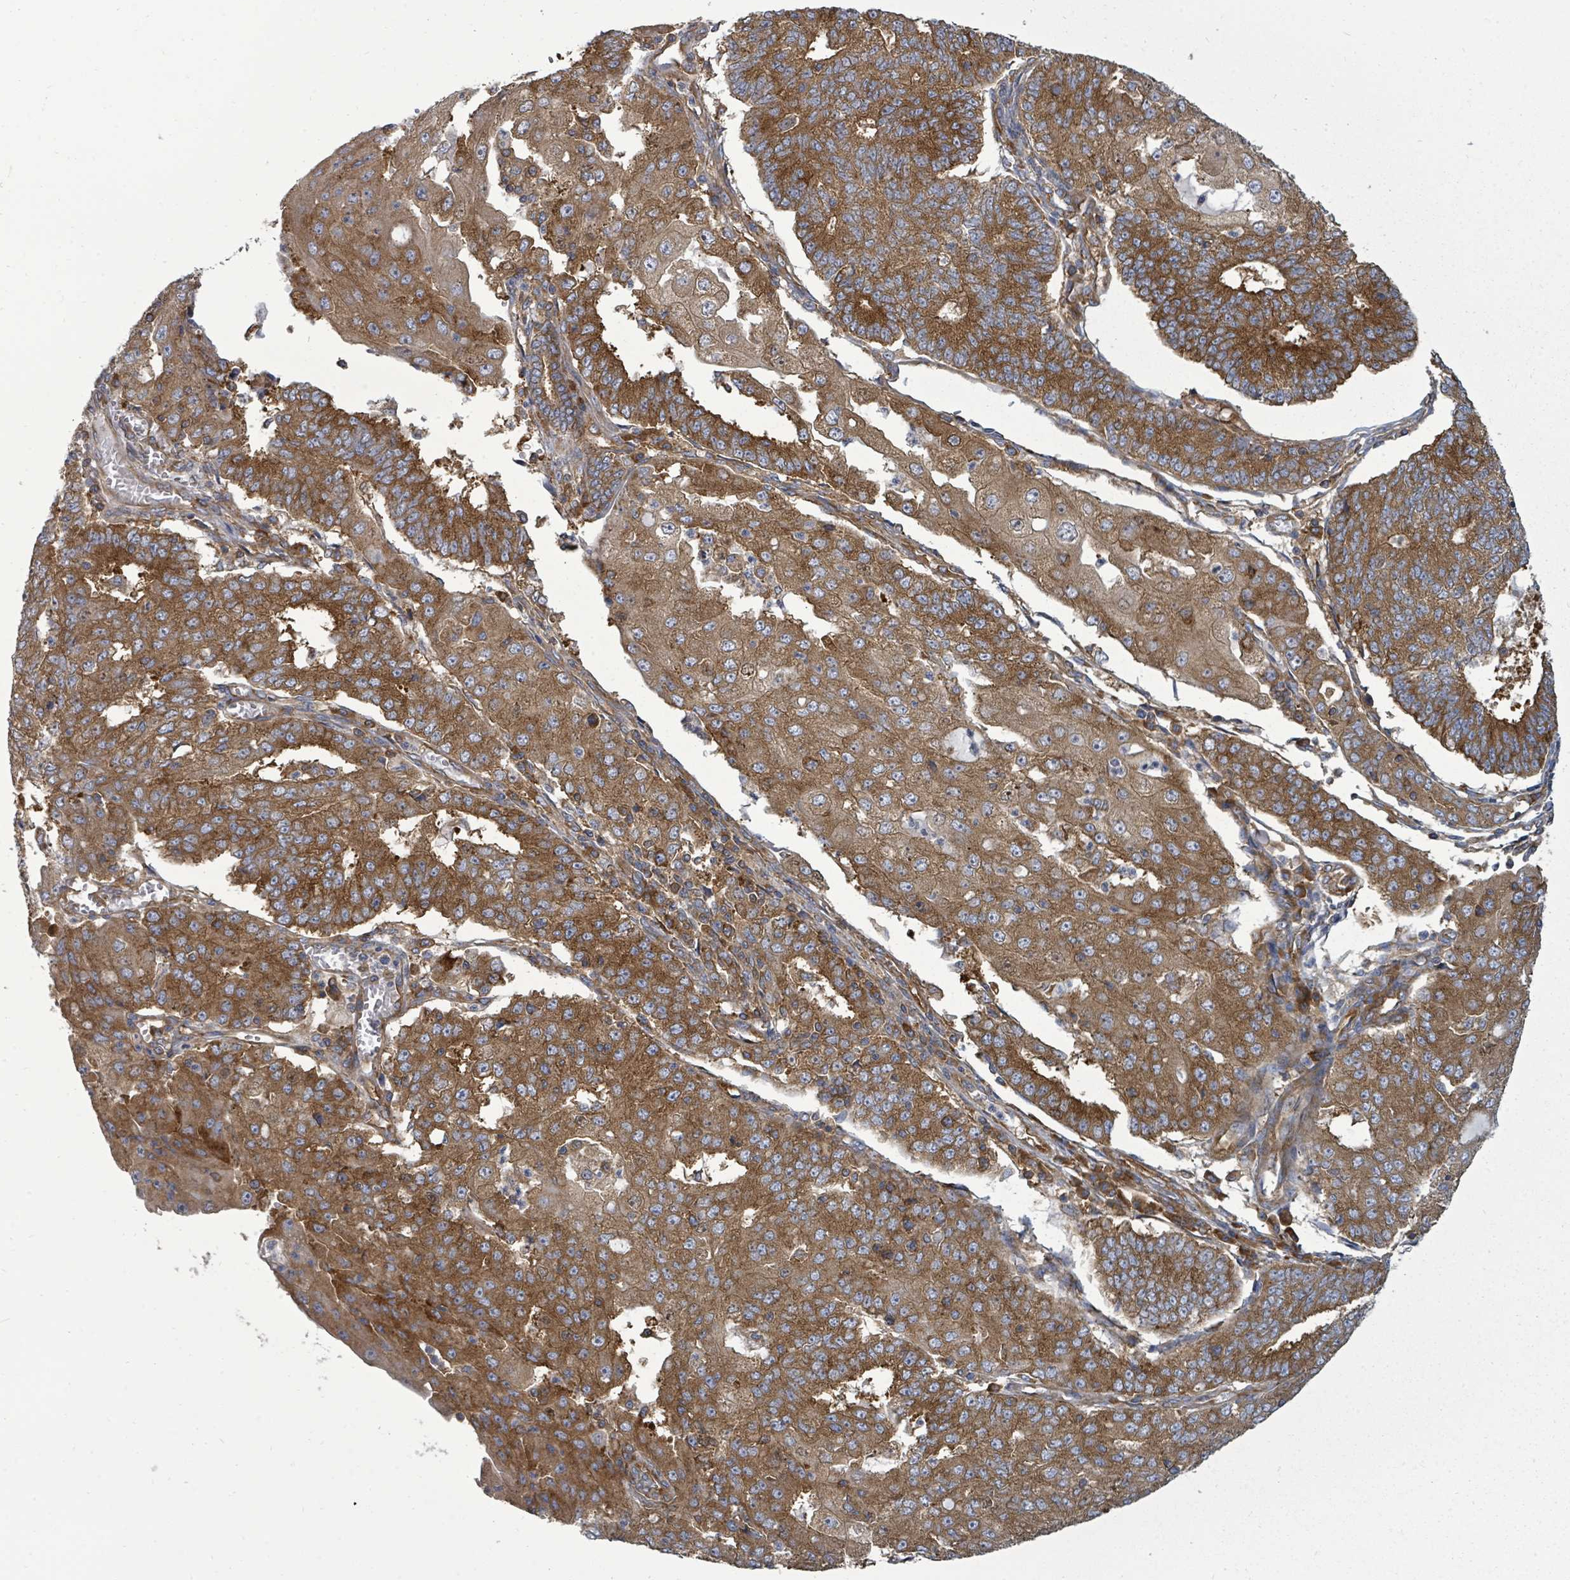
{"staining": {"intensity": "strong", "quantity": ">75%", "location": "cytoplasmic/membranous"}, "tissue": "endometrial cancer", "cell_type": "Tumor cells", "image_type": "cancer", "snomed": [{"axis": "morphology", "description": "Adenocarcinoma, NOS"}, {"axis": "topography", "description": "Endometrium"}], "caption": "Immunohistochemical staining of endometrial cancer shows strong cytoplasmic/membranous protein expression in about >75% of tumor cells. Ihc stains the protein of interest in brown and the nuclei are stained blue.", "gene": "EIF3C", "patient": {"sex": "female", "age": 56}}